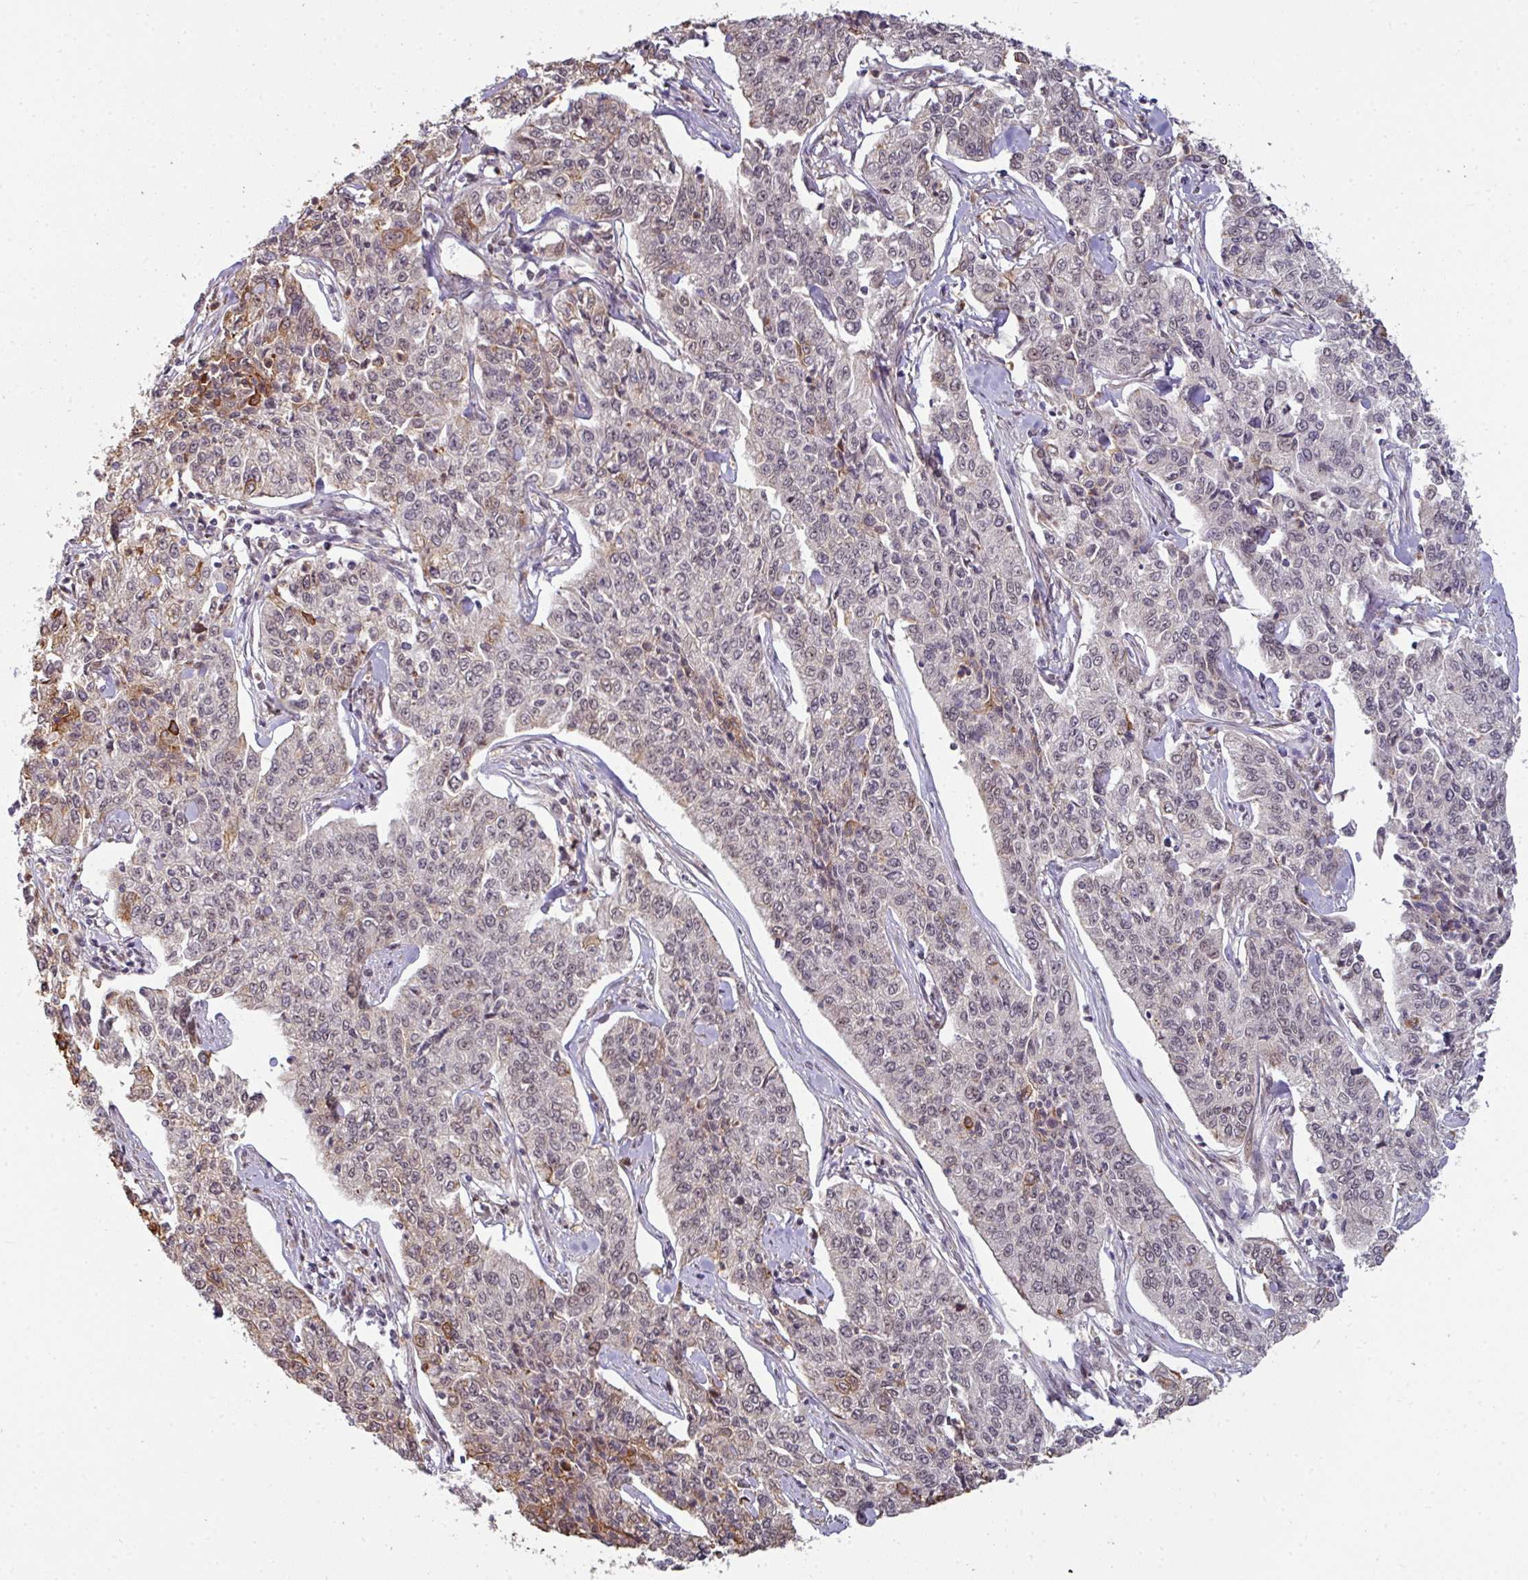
{"staining": {"intensity": "moderate", "quantity": "<25%", "location": "cytoplasmic/membranous"}, "tissue": "cervical cancer", "cell_type": "Tumor cells", "image_type": "cancer", "snomed": [{"axis": "morphology", "description": "Squamous cell carcinoma, NOS"}, {"axis": "topography", "description": "Cervix"}], "caption": "There is low levels of moderate cytoplasmic/membranous positivity in tumor cells of squamous cell carcinoma (cervical), as demonstrated by immunohistochemical staining (brown color).", "gene": "GTF2H3", "patient": {"sex": "female", "age": 35}}